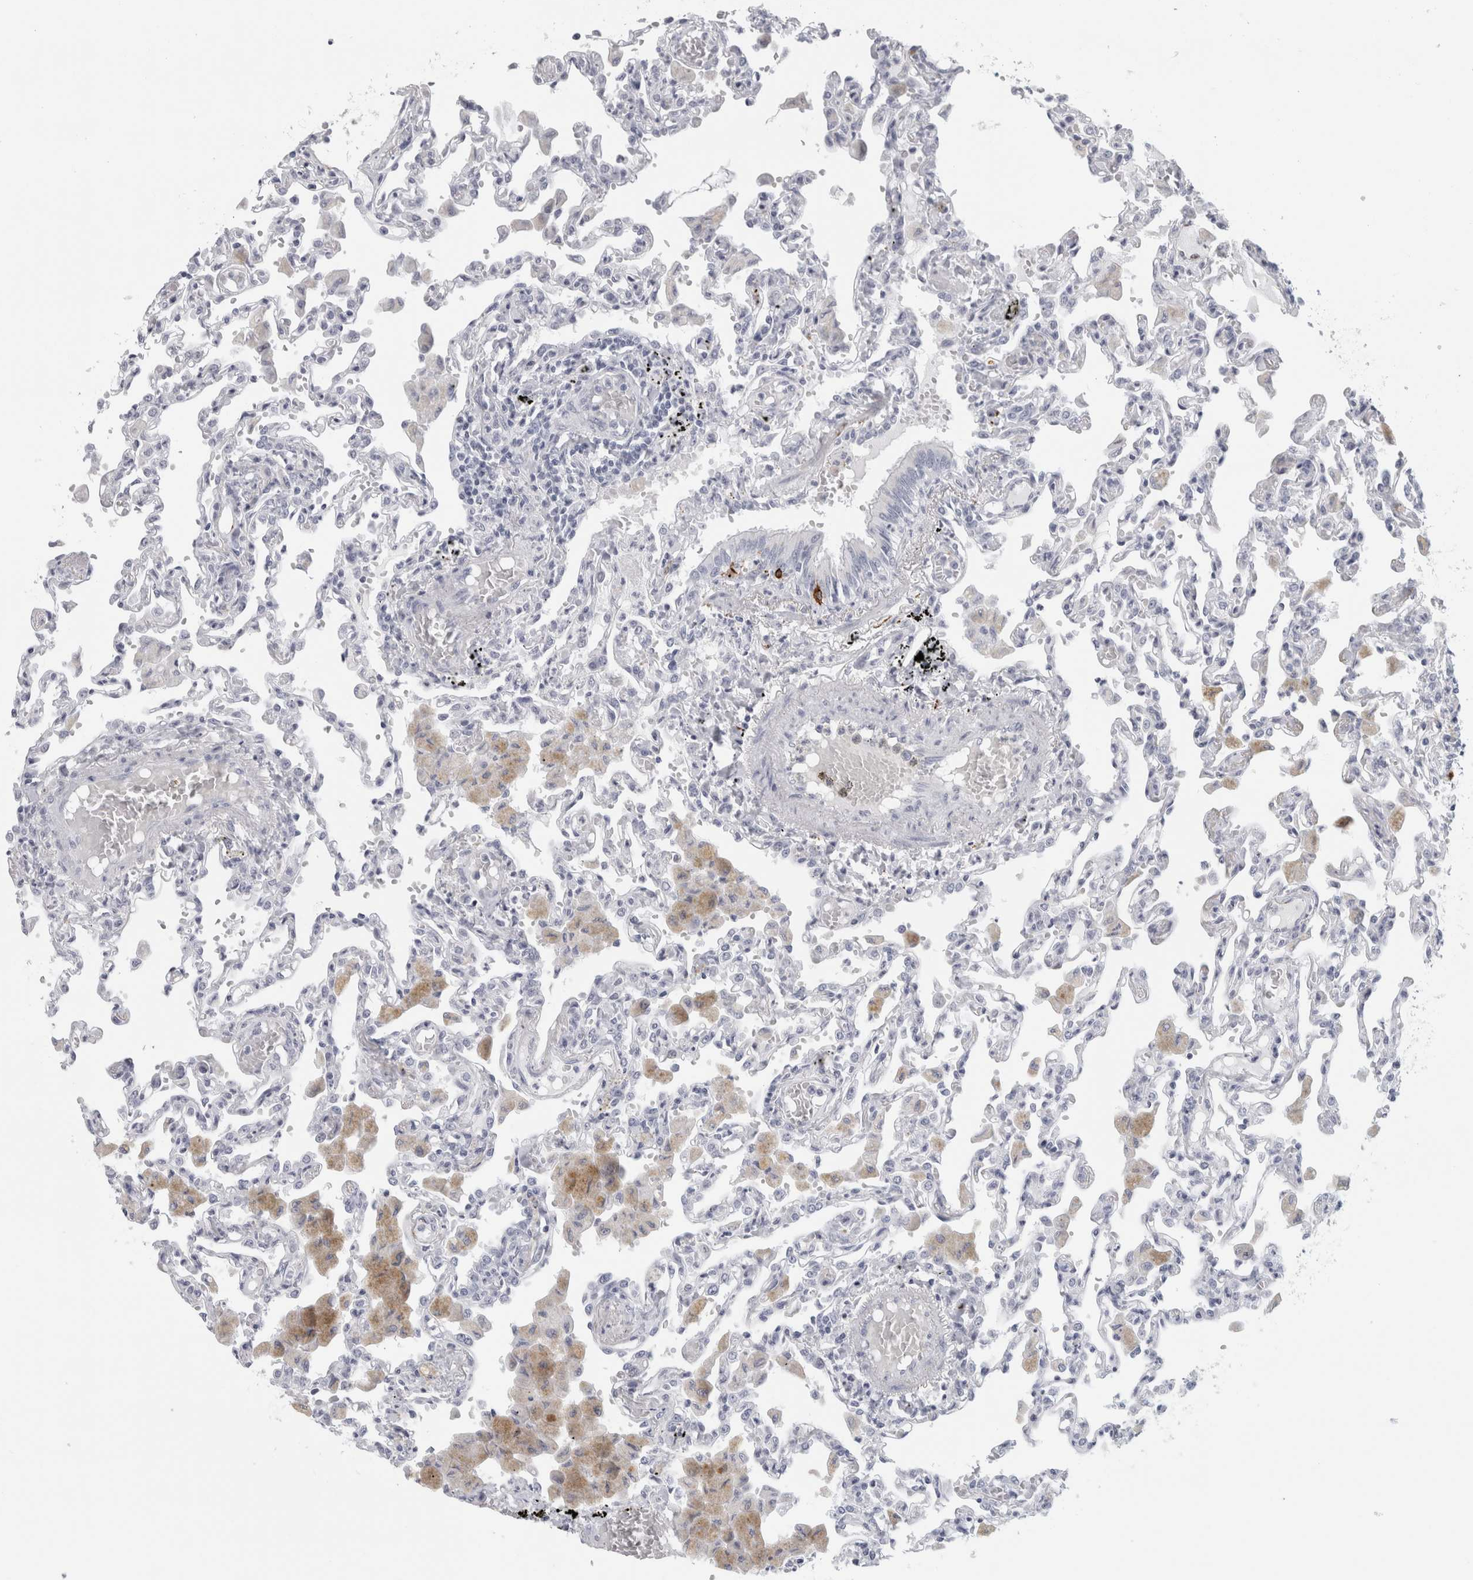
{"staining": {"intensity": "negative", "quantity": "none", "location": "none"}, "tissue": "lung", "cell_type": "Alveolar cells", "image_type": "normal", "snomed": [{"axis": "morphology", "description": "Normal tissue, NOS"}, {"axis": "topography", "description": "Bronchus"}, {"axis": "topography", "description": "Lung"}], "caption": "This image is of normal lung stained with immunohistochemistry to label a protein in brown with the nuclei are counter-stained blue. There is no staining in alveolar cells. Brightfield microscopy of immunohistochemistry stained with DAB (3,3'-diaminobenzidine) (brown) and hematoxylin (blue), captured at high magnification.", "gene": "CPE", "patient": {"sex": "female", "age": 49}}